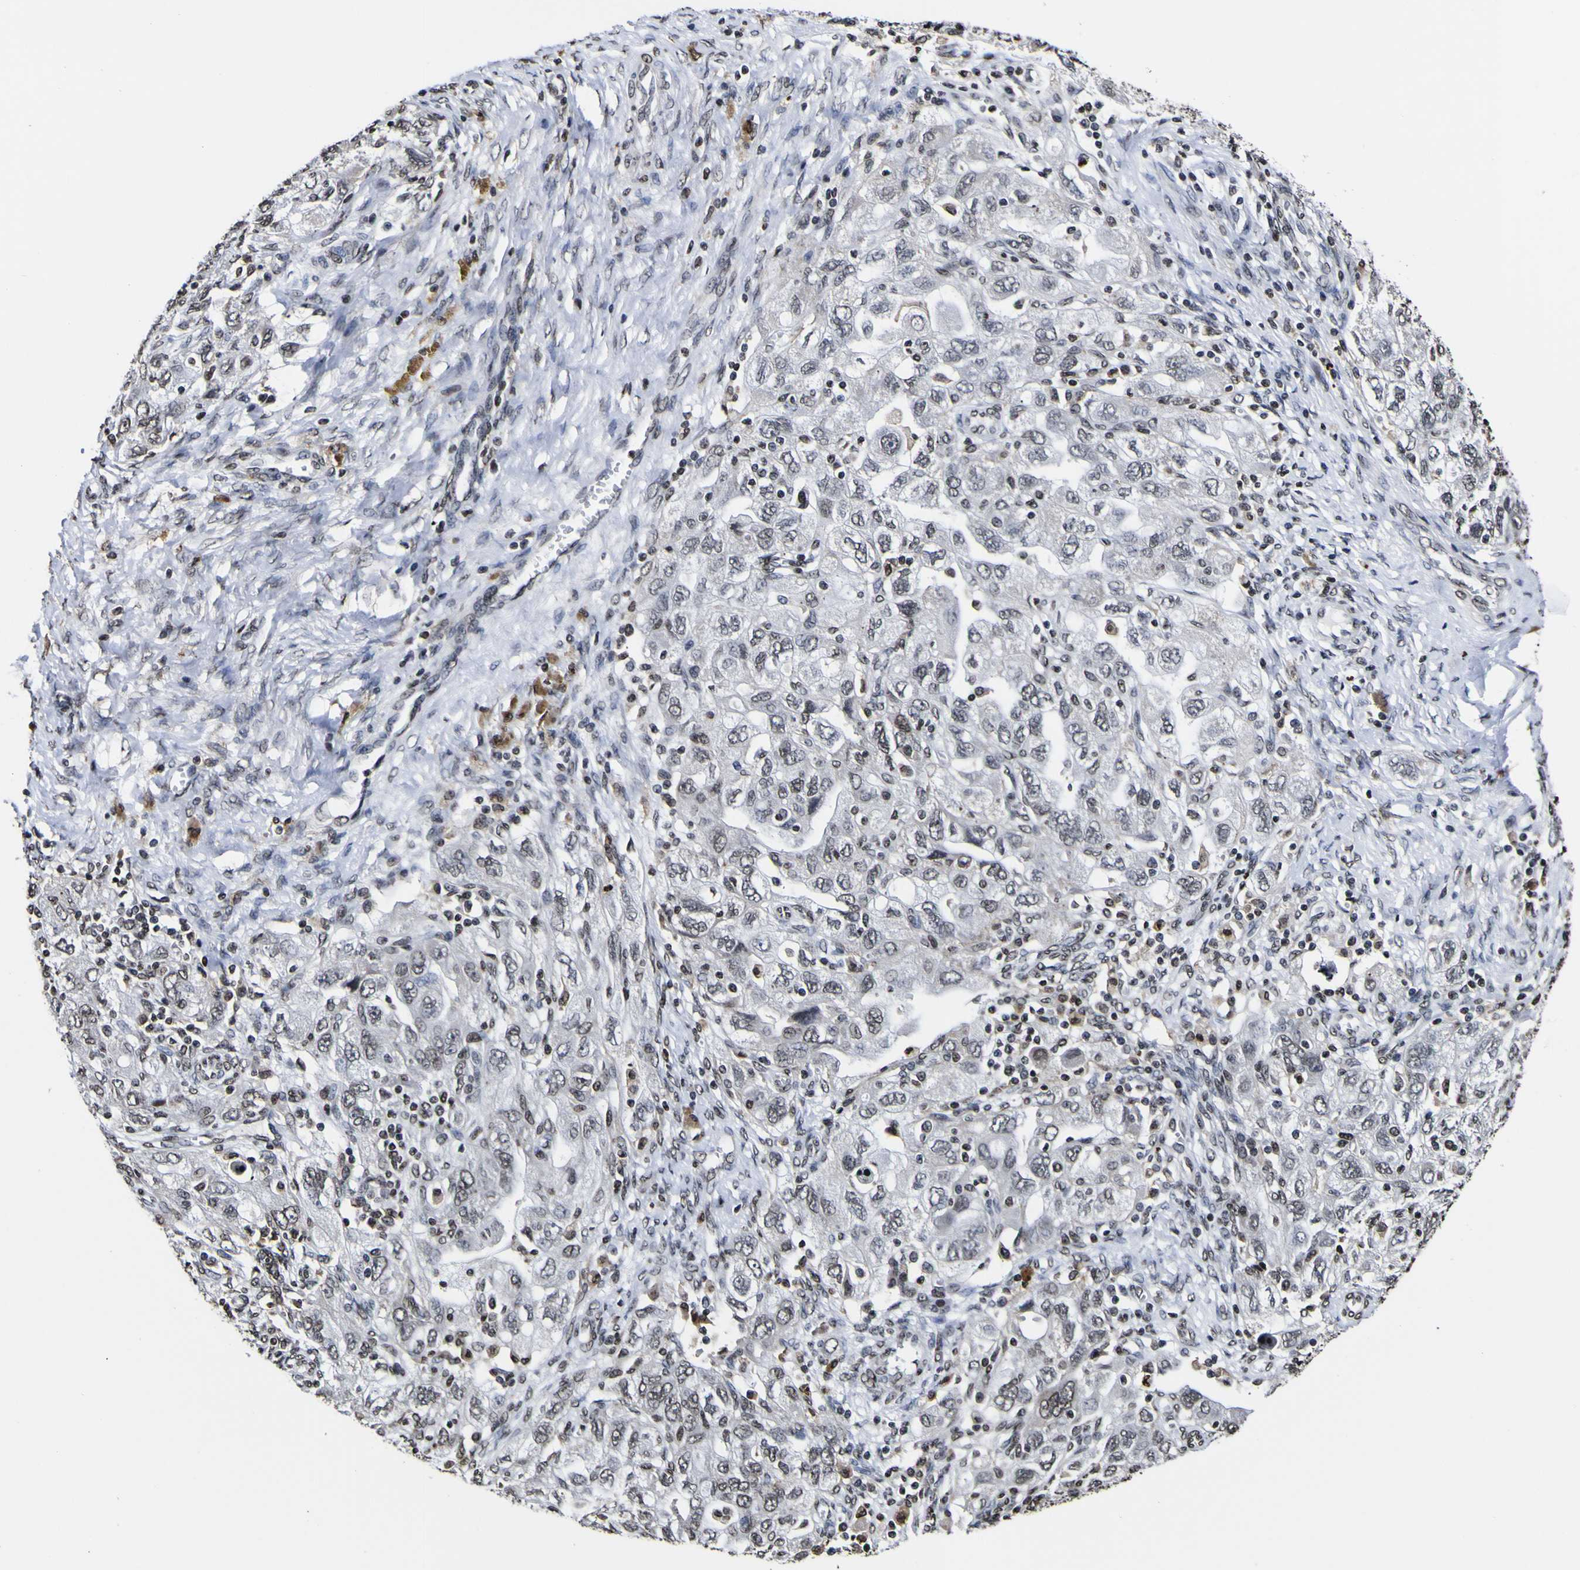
{"staining": {"intensity": "moderate", "quantity": "<25%", "location": "nuclear"}, "tissue": "ovarian cancer", "cell_type": "Tumor cells", "image_type": "cancer", "snomed": [{"axis": "morphology", "description": "Carcinoma, NOS"}, {"axis": "morphology", "description": "Cystadenocarcinoma, serous, NOS"}, {"axis": "topography", "description": "Ovary"}], "caption": "Human ovarian serous cystadenocarcinoma stained with a protein marker displays moderate staining in tumor cells.", "gene": "PIAS1", "patient": {"sex": "female", "age": 69}}